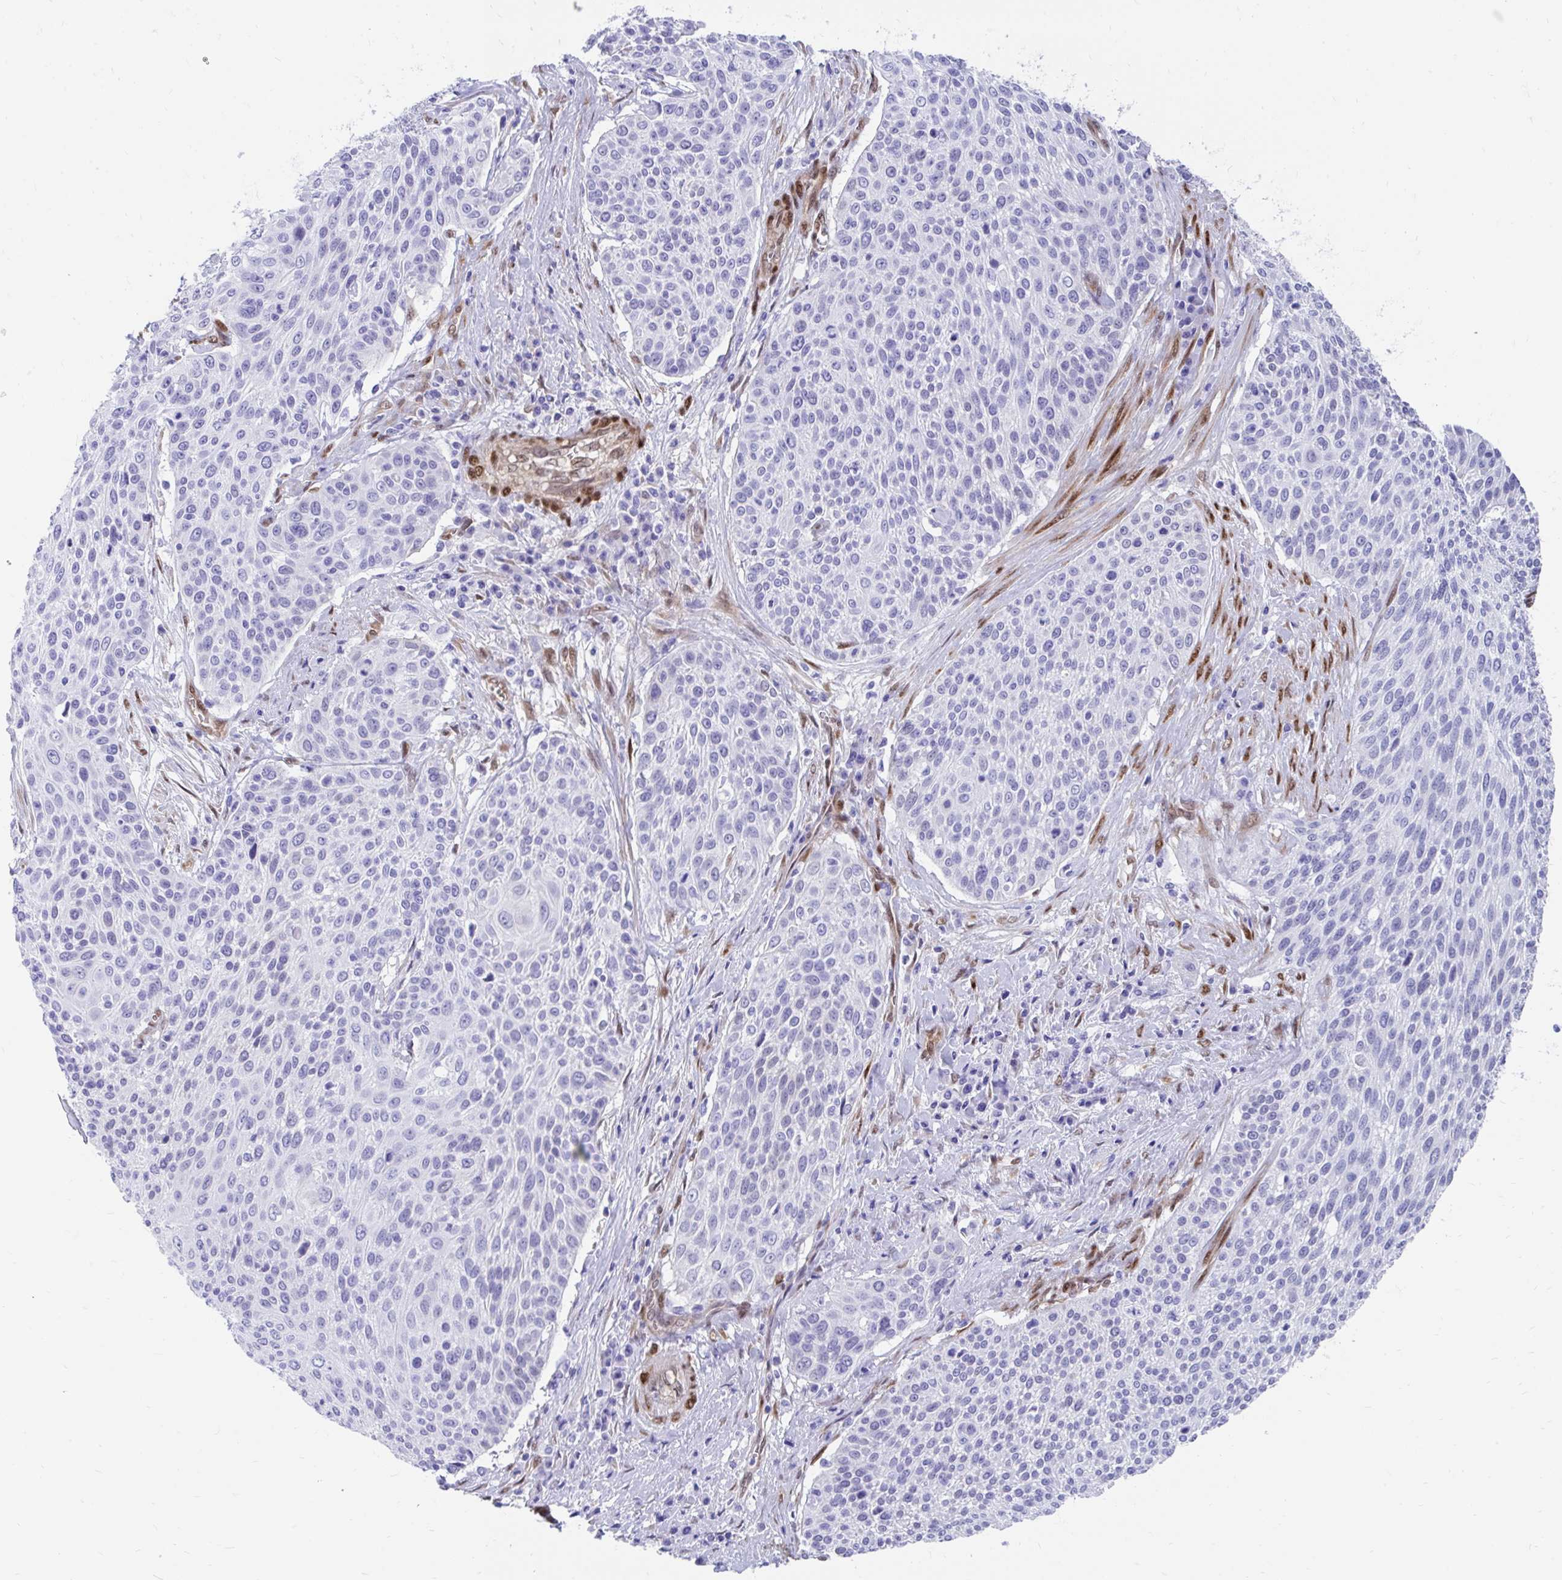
{"staining": {"intensity": "negative", "quantity": "none", "location": "none"}, "tissue": "cervical cancer", "cell_type": "Tumor cells", "image_type": "cancer", "snomed": [{"axis": "morphology", "description": "Squamous cell carcinoma, NOS"}, {"axis": "topography", "description": "Cervix"}], "caption": "This is an IHC micrograph of cervical cancer. There is no staining in tumor cells.", "gene": "RBPMS", "patient": {"sex": "female", "age": 31}}